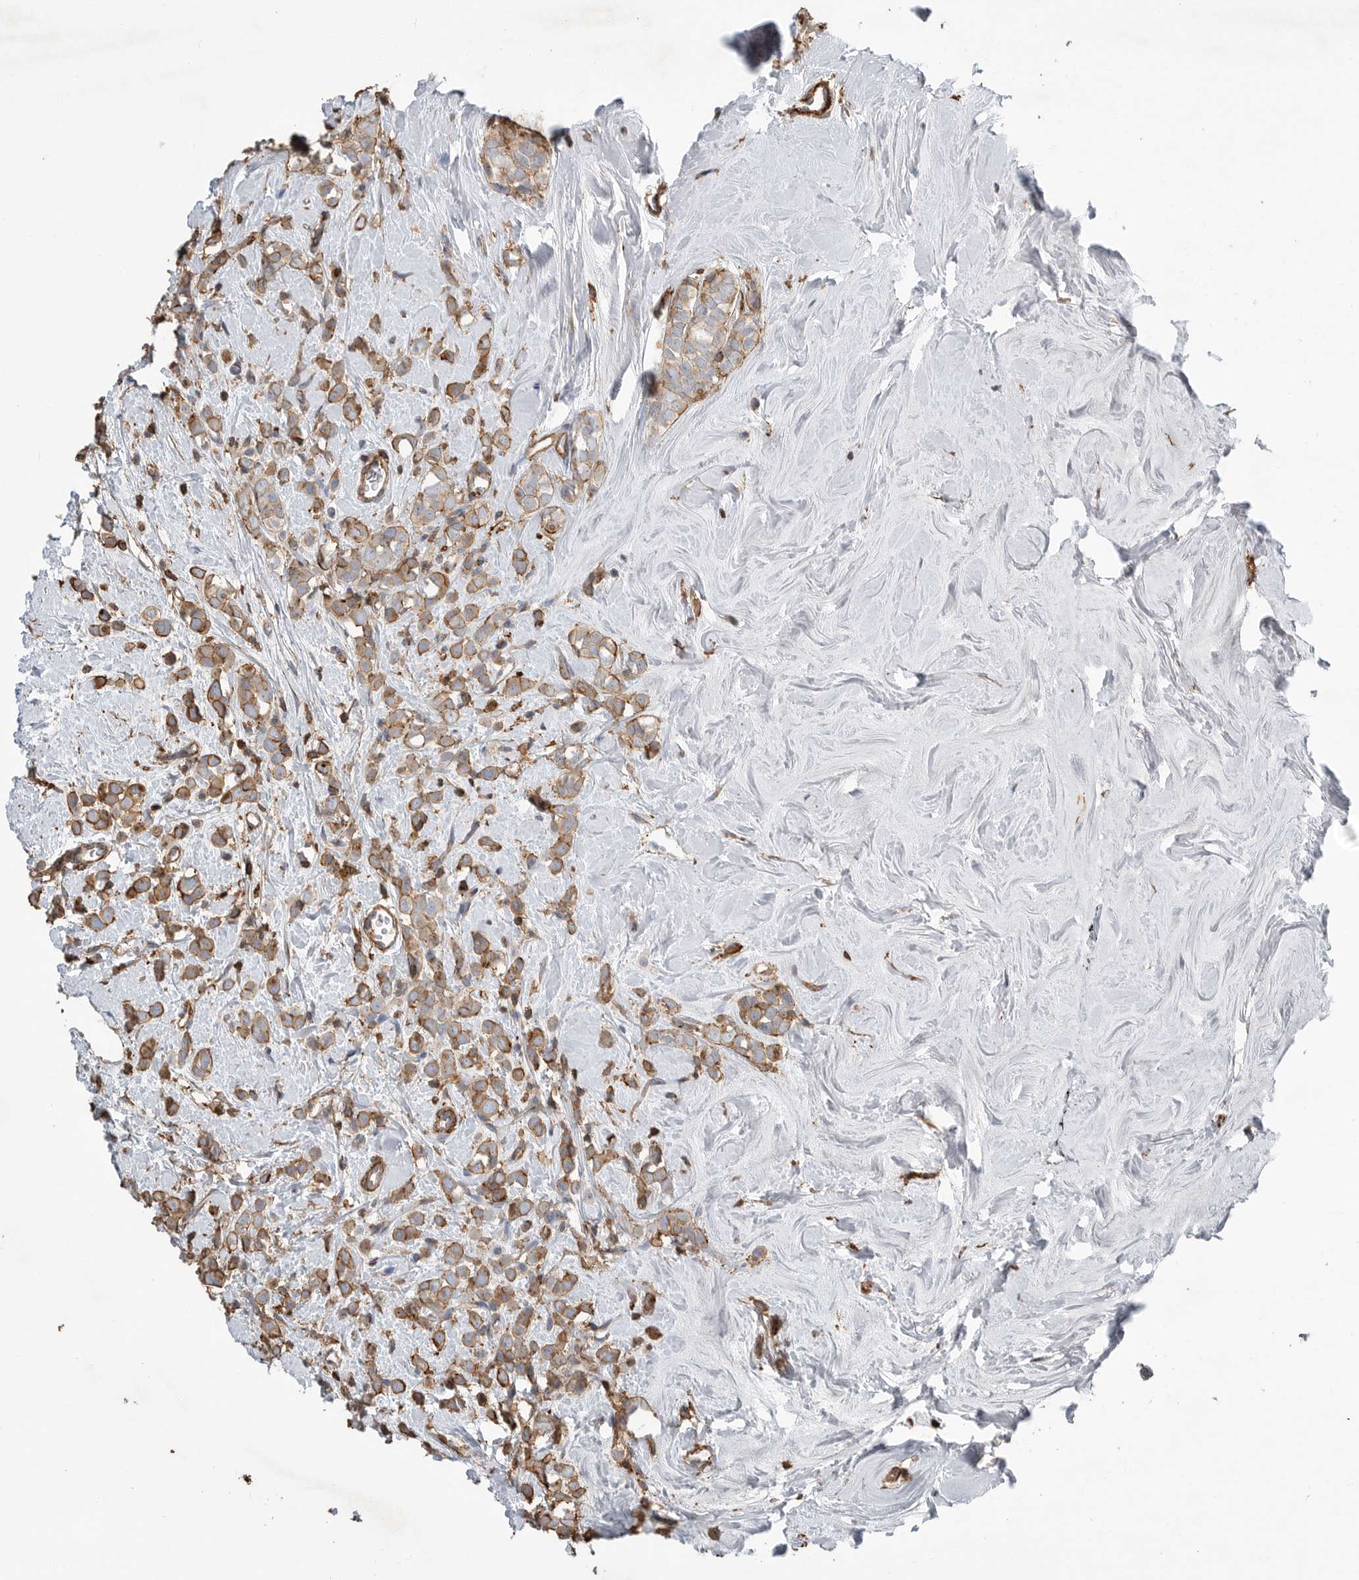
{"staining": {"intensity": "moderate", "quantity": ">75%", "location": "cytoplasmic/membranous"}, "tissue": "breast cancer", "cell_type": "Tumor cells", "image_type": "cancer", "snomed": [{"axis": "morphology", "description": "Lobular carcinoma"}, {"axis": "topography", "description": "Breast"}], "caption": "Immunohistochemistry histopathology image of breast lobular carcinoma stained for a protein (brown), which exhibits medium levels of moderate cytoplasmic/membranous expression in approximately >75% of tumor cells.", "gene": "GPER1", "patient": {"sex": "female", "age": 47}}